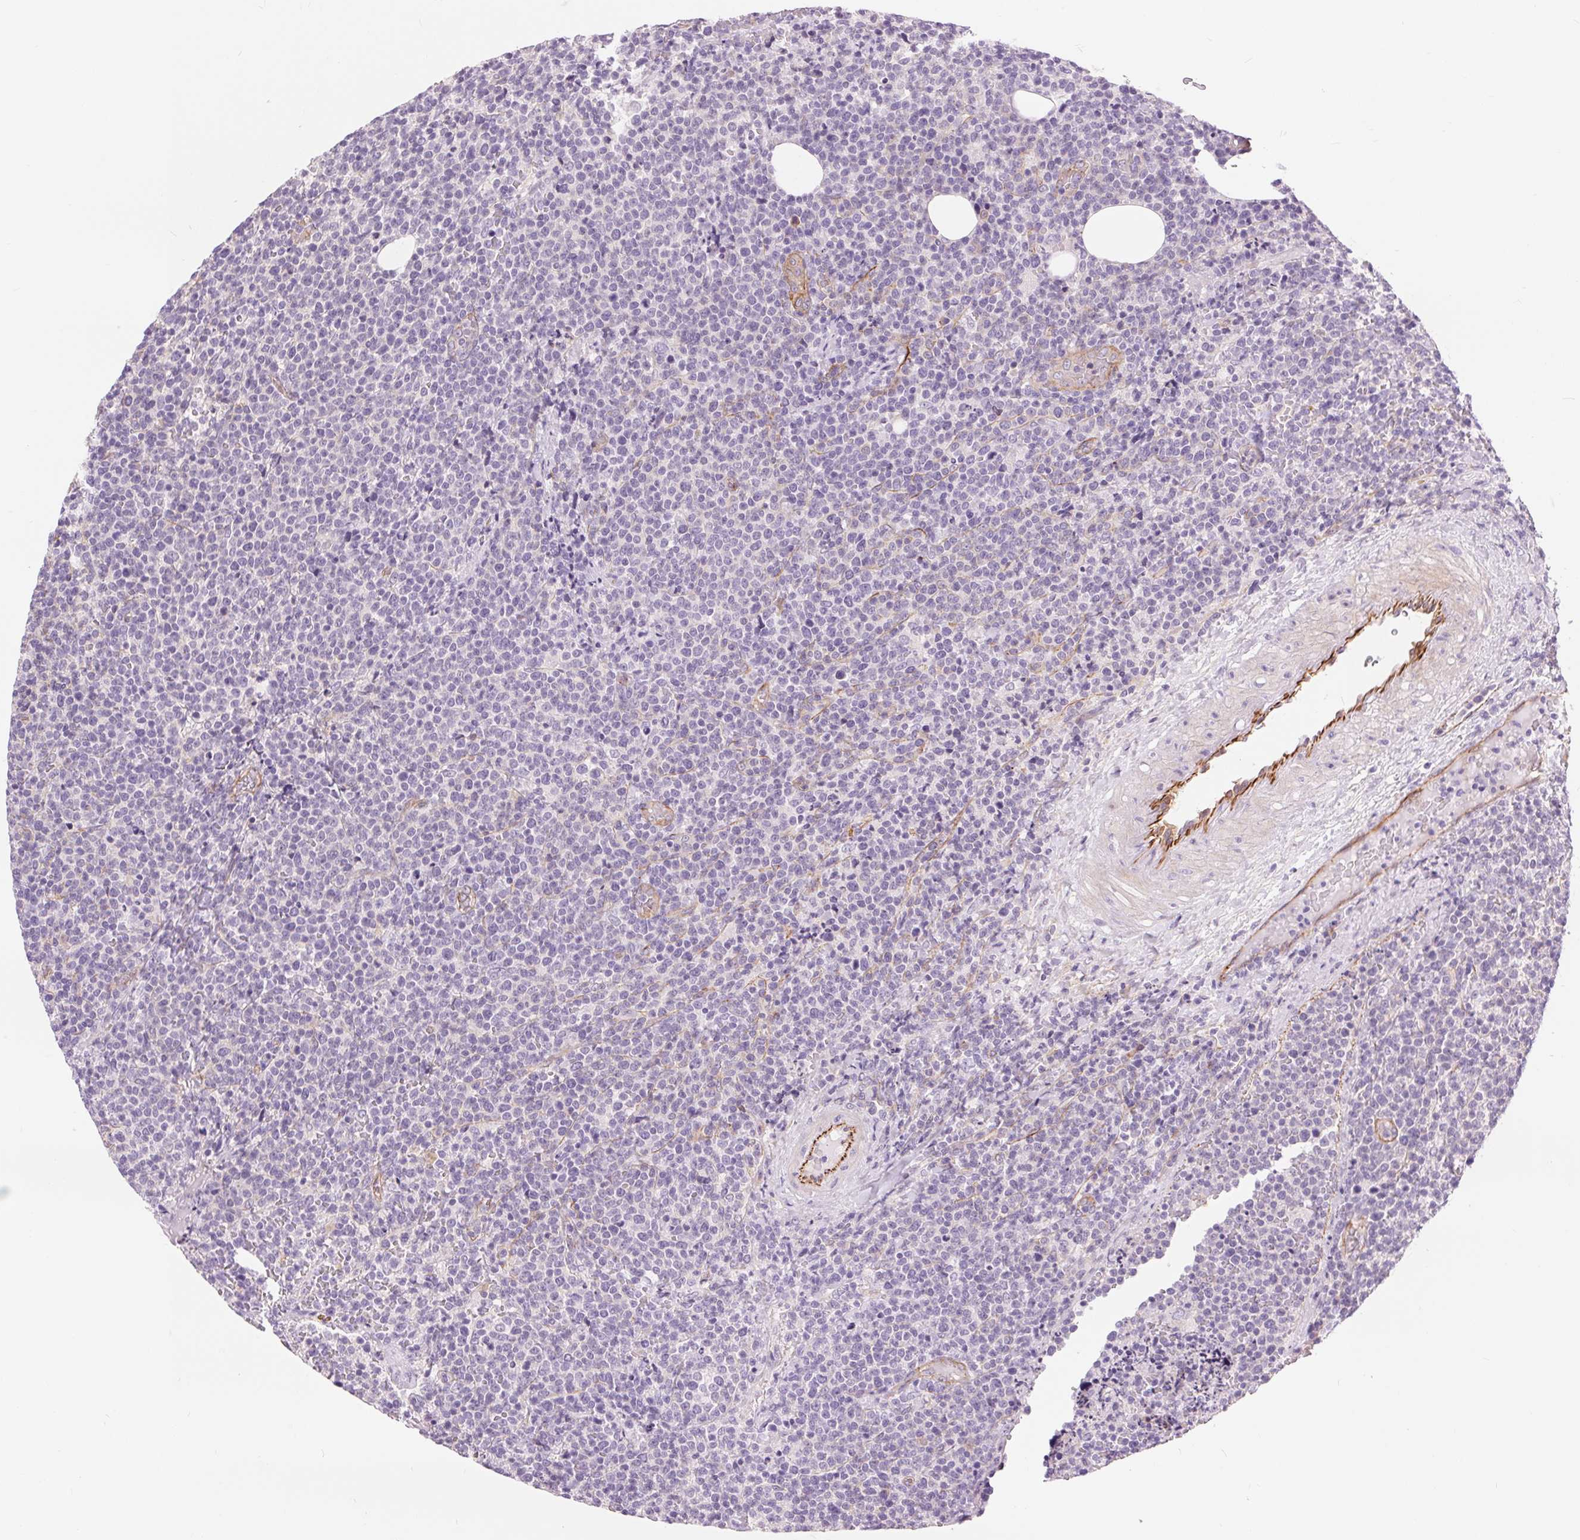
{"staining": {"intensity": "negative", "quantity": "none", "location": "none"}, "tissue": "lymphoma", "cell_type": "Tumor cells", "image_type": "cancer", "snomed": [{"axis": "morphology", "description": "Malignant lymphoma, non-Hodgkin's type, High grade"}, {"axis": "topography", "description": "Lymph node"}], "caption": "This is an immunohistochemistry (IHC) image of lymphoma. There is no positivity in tumor cells.", "gene": "DIXDC1", "patient": {"sex": "male", "age": 61}}